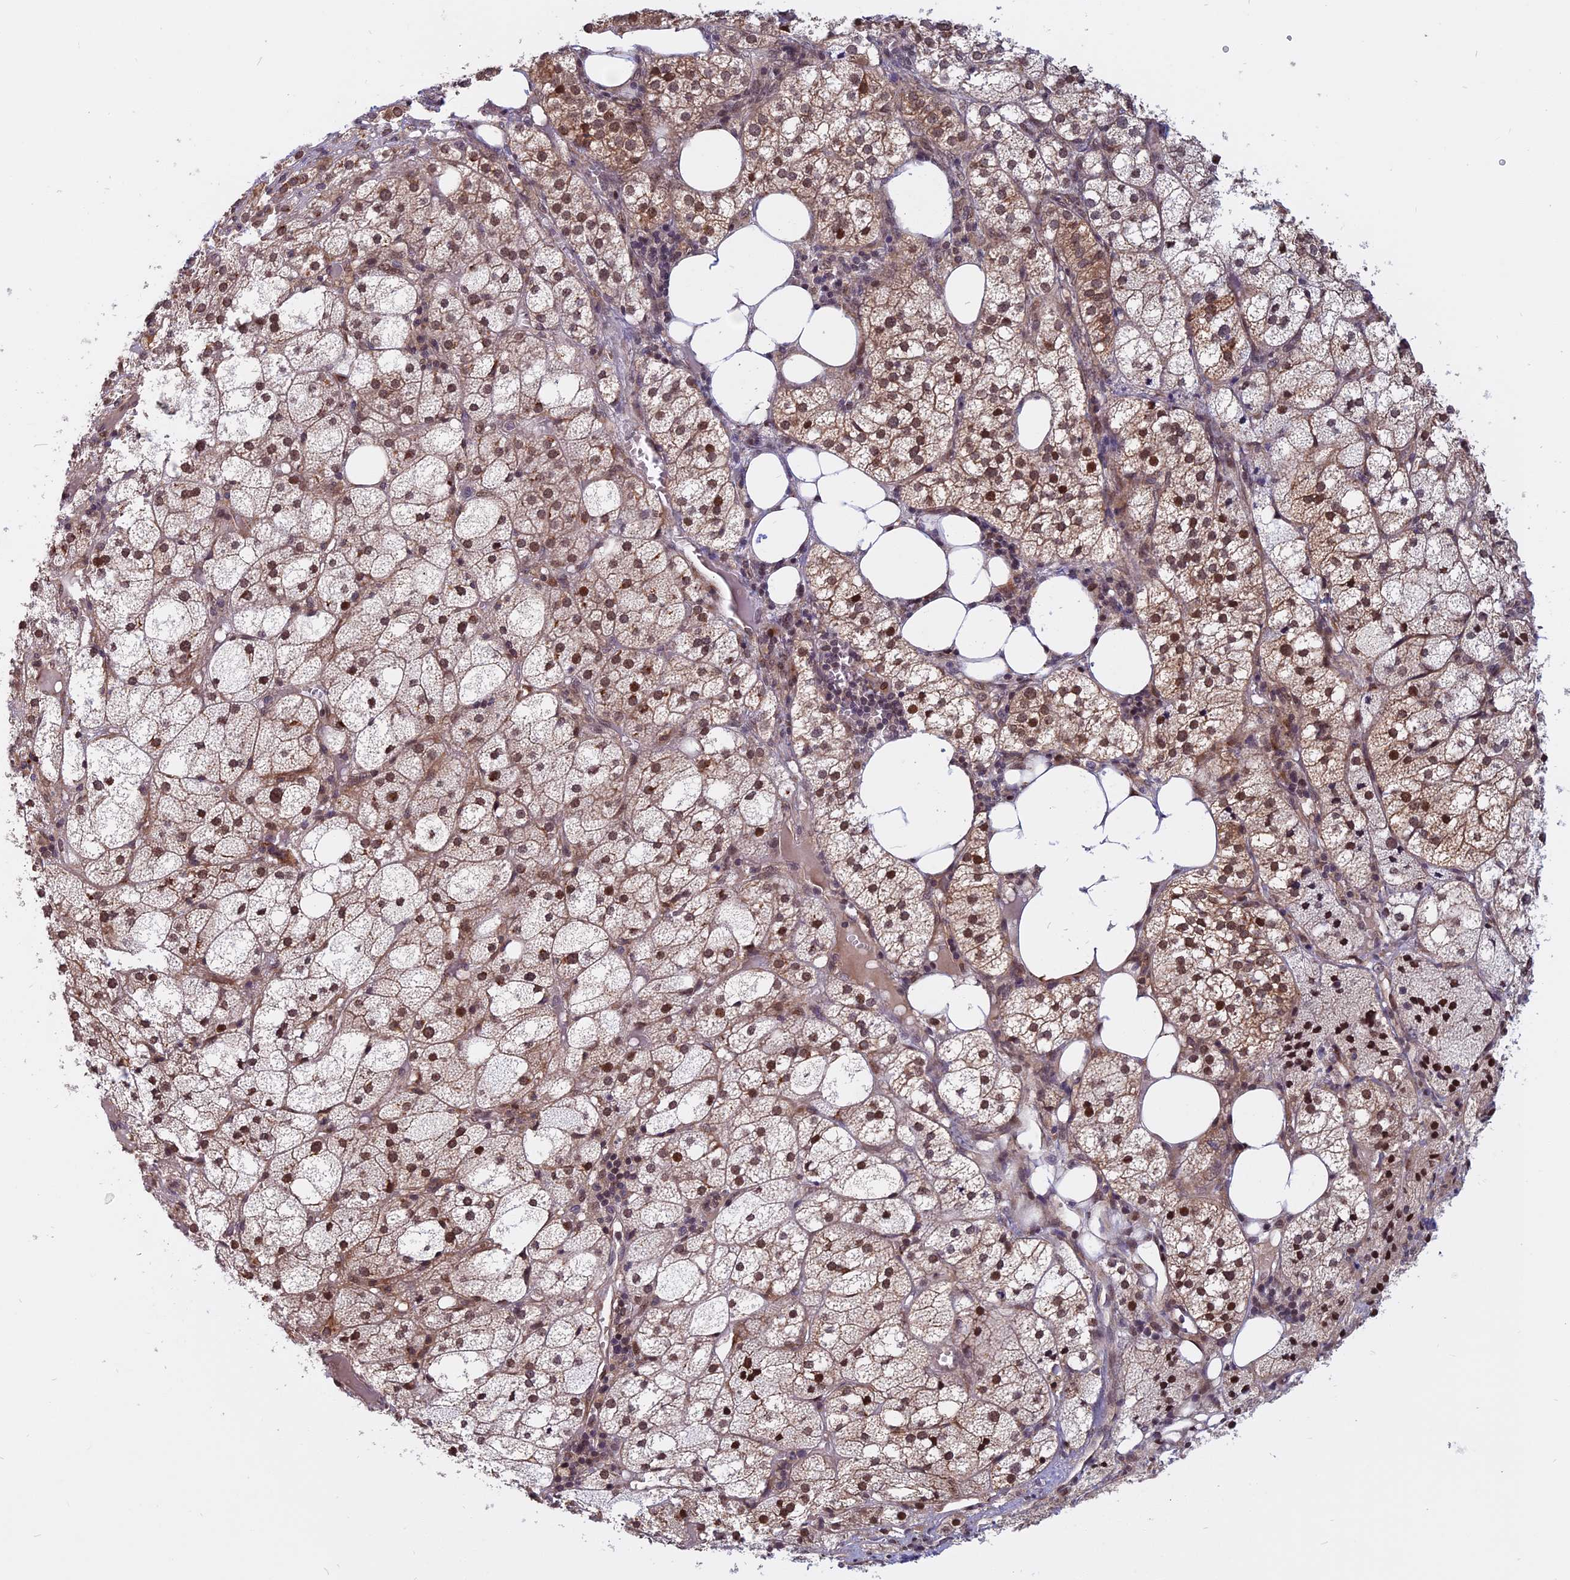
{"staining": {"intensity": "moderate", "quantity": ">75%", "location": "cytoplasmic/membranous,nuclear"}, "tissue": "adrenal gland", "cell_type": "Glandular cells", "image_type": "normal", "snomed": [{"axis": "morphology", "description": "Normal tissue, NOS"}, {"axis": "topography", "description": "Adrenal gland"}], "caption": "IHC of normal human adrenal gland exhibits medium levels of moderate cytoplasmic/membranous,nuclear positivity in about >75% of glandular cells.", "gene": "CCDC113", "patient": {"sex": "female", "age": 61}}